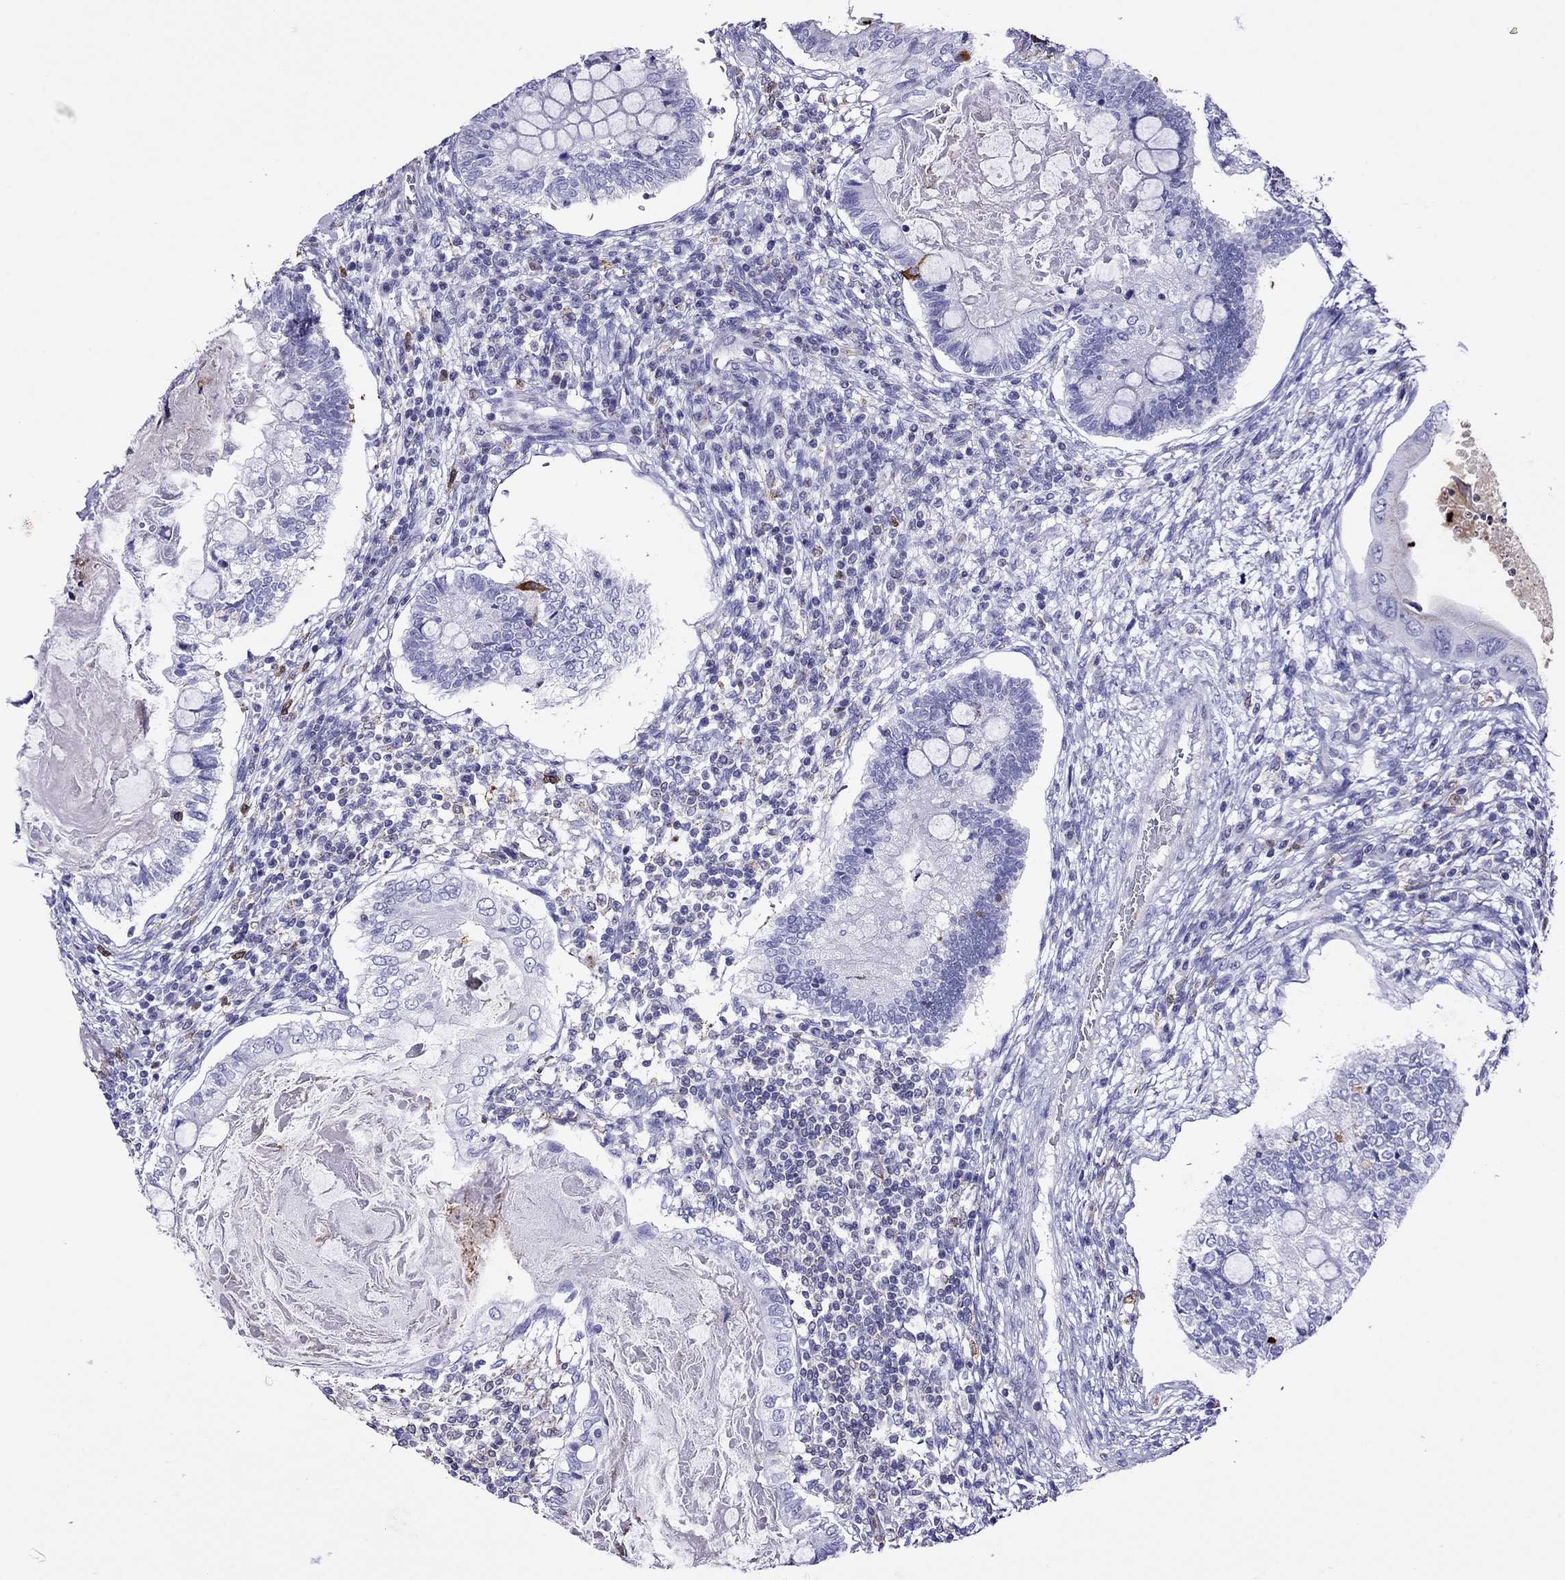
{"staining": {"intensity": "negative", "quantity": "none", "location": "none"}, "tissue": "testis cancer", "cell_type": "Tumor cells", "image_type": "cancer", "snomed": [{"axis": "morphology", "description": "Seminoma, NOS"}, {"axis": "morphology", "description": "Carcinoma, Embryonal, NOS"}, {"axis": "topography", "description": "Testis"}], "caption": "Micrograph shows no significant protein staining in tumor cells of testis seminoma.", "gene": "SCG2", "patient": {"sex": "male", "age": 41}}